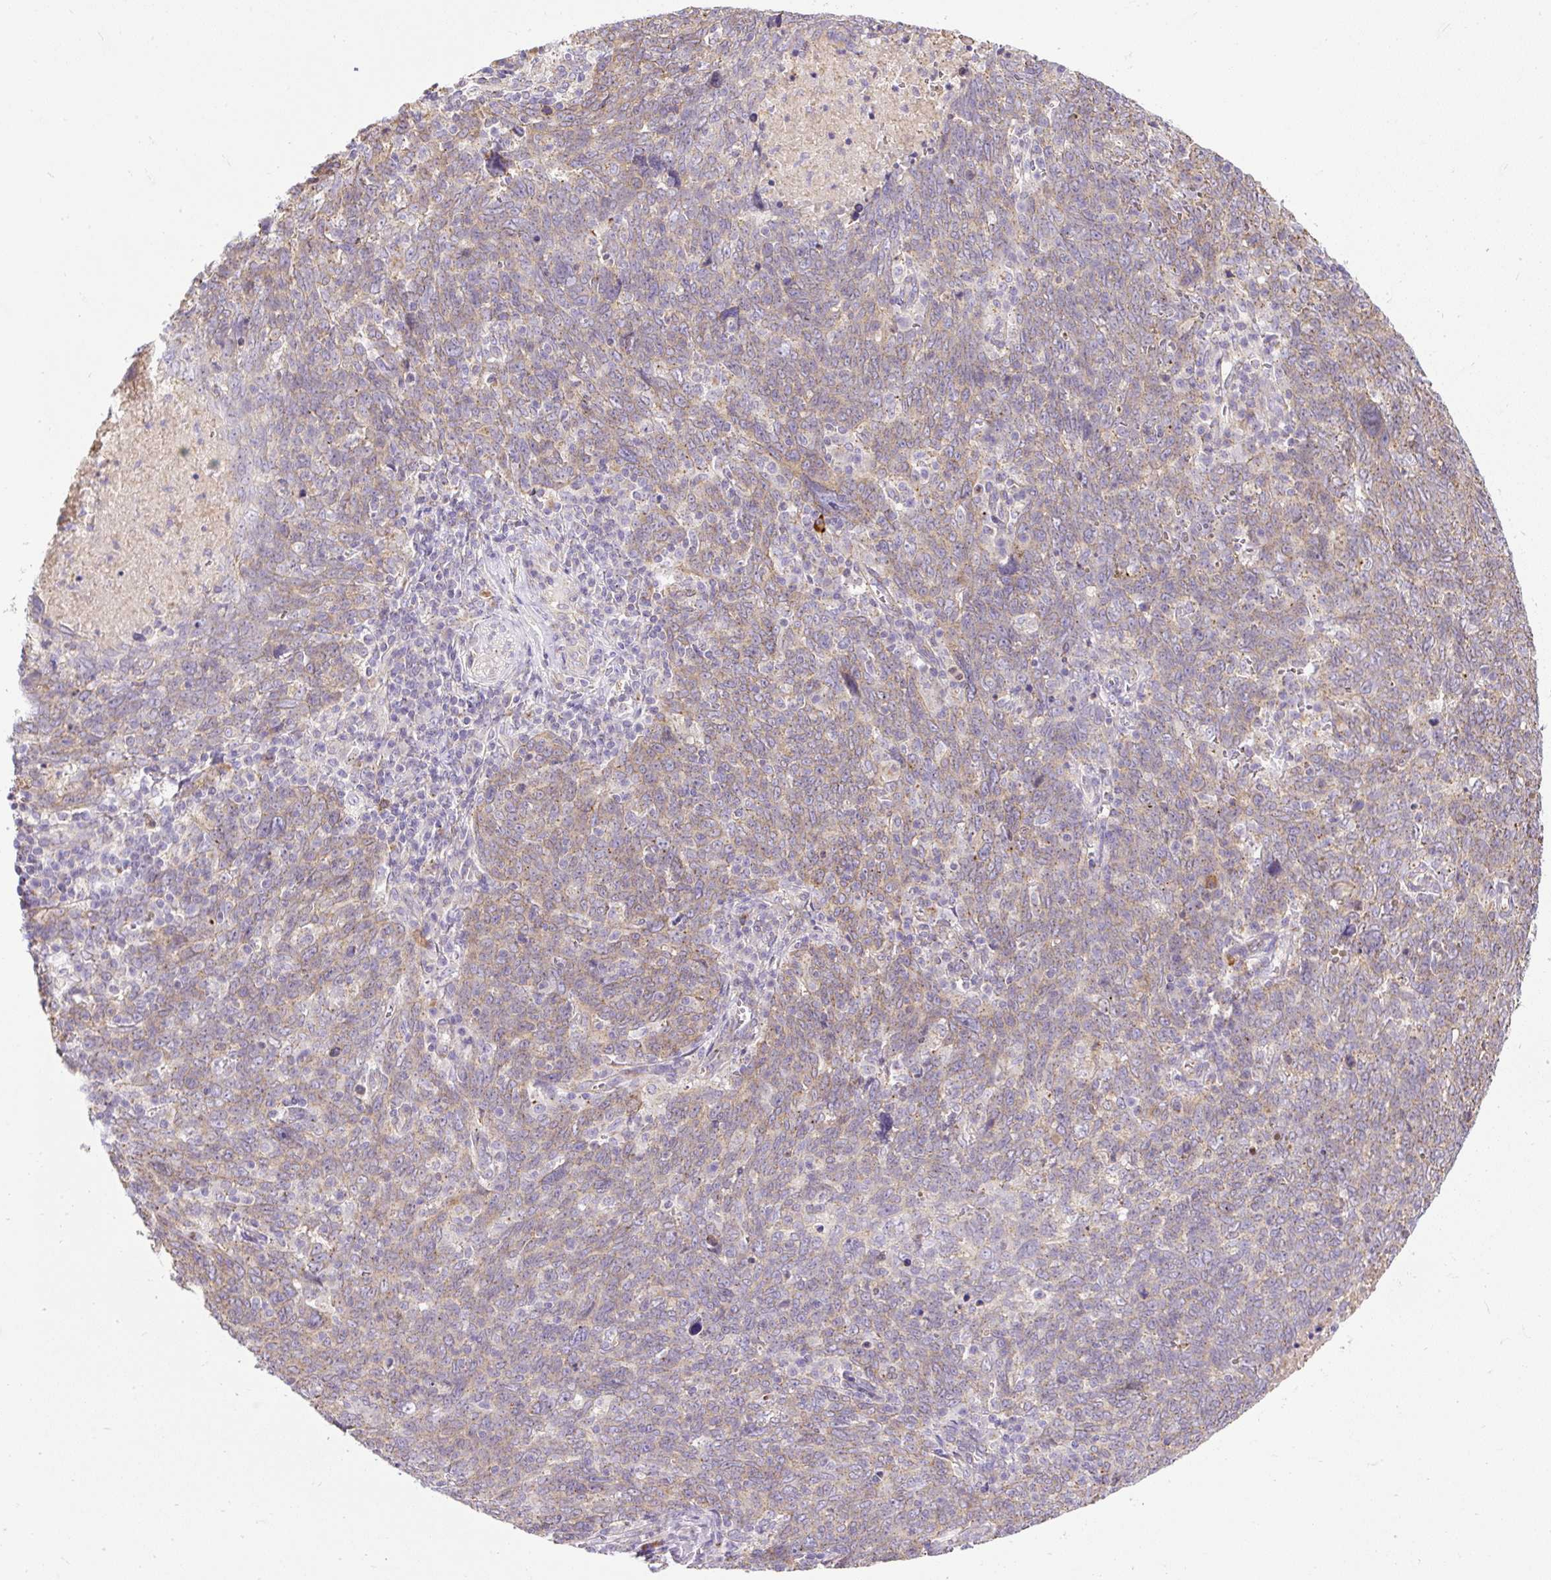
{"staining": {"intensity": "weak", "quantity": "25%-75%", "location": "cytoplasmic/membranous"}, "tissue": "lung cancer", "cell_type": "Tumor cells", "image_type": "cancer", "snomed": [{"axis": "morphology", "description": "Squamous cell carcinoma, NOS"}, {"axis": "topography", "description": "Lung"}], "caption": "Protein staining of squamous cell carcinoma (lung) tissue displays weak cytoplasmic/membranous positivity in approximately 25%-75% of tumor cells.", "gene": "CFAP47", "patient": {"sex": "female", "age": 72}}